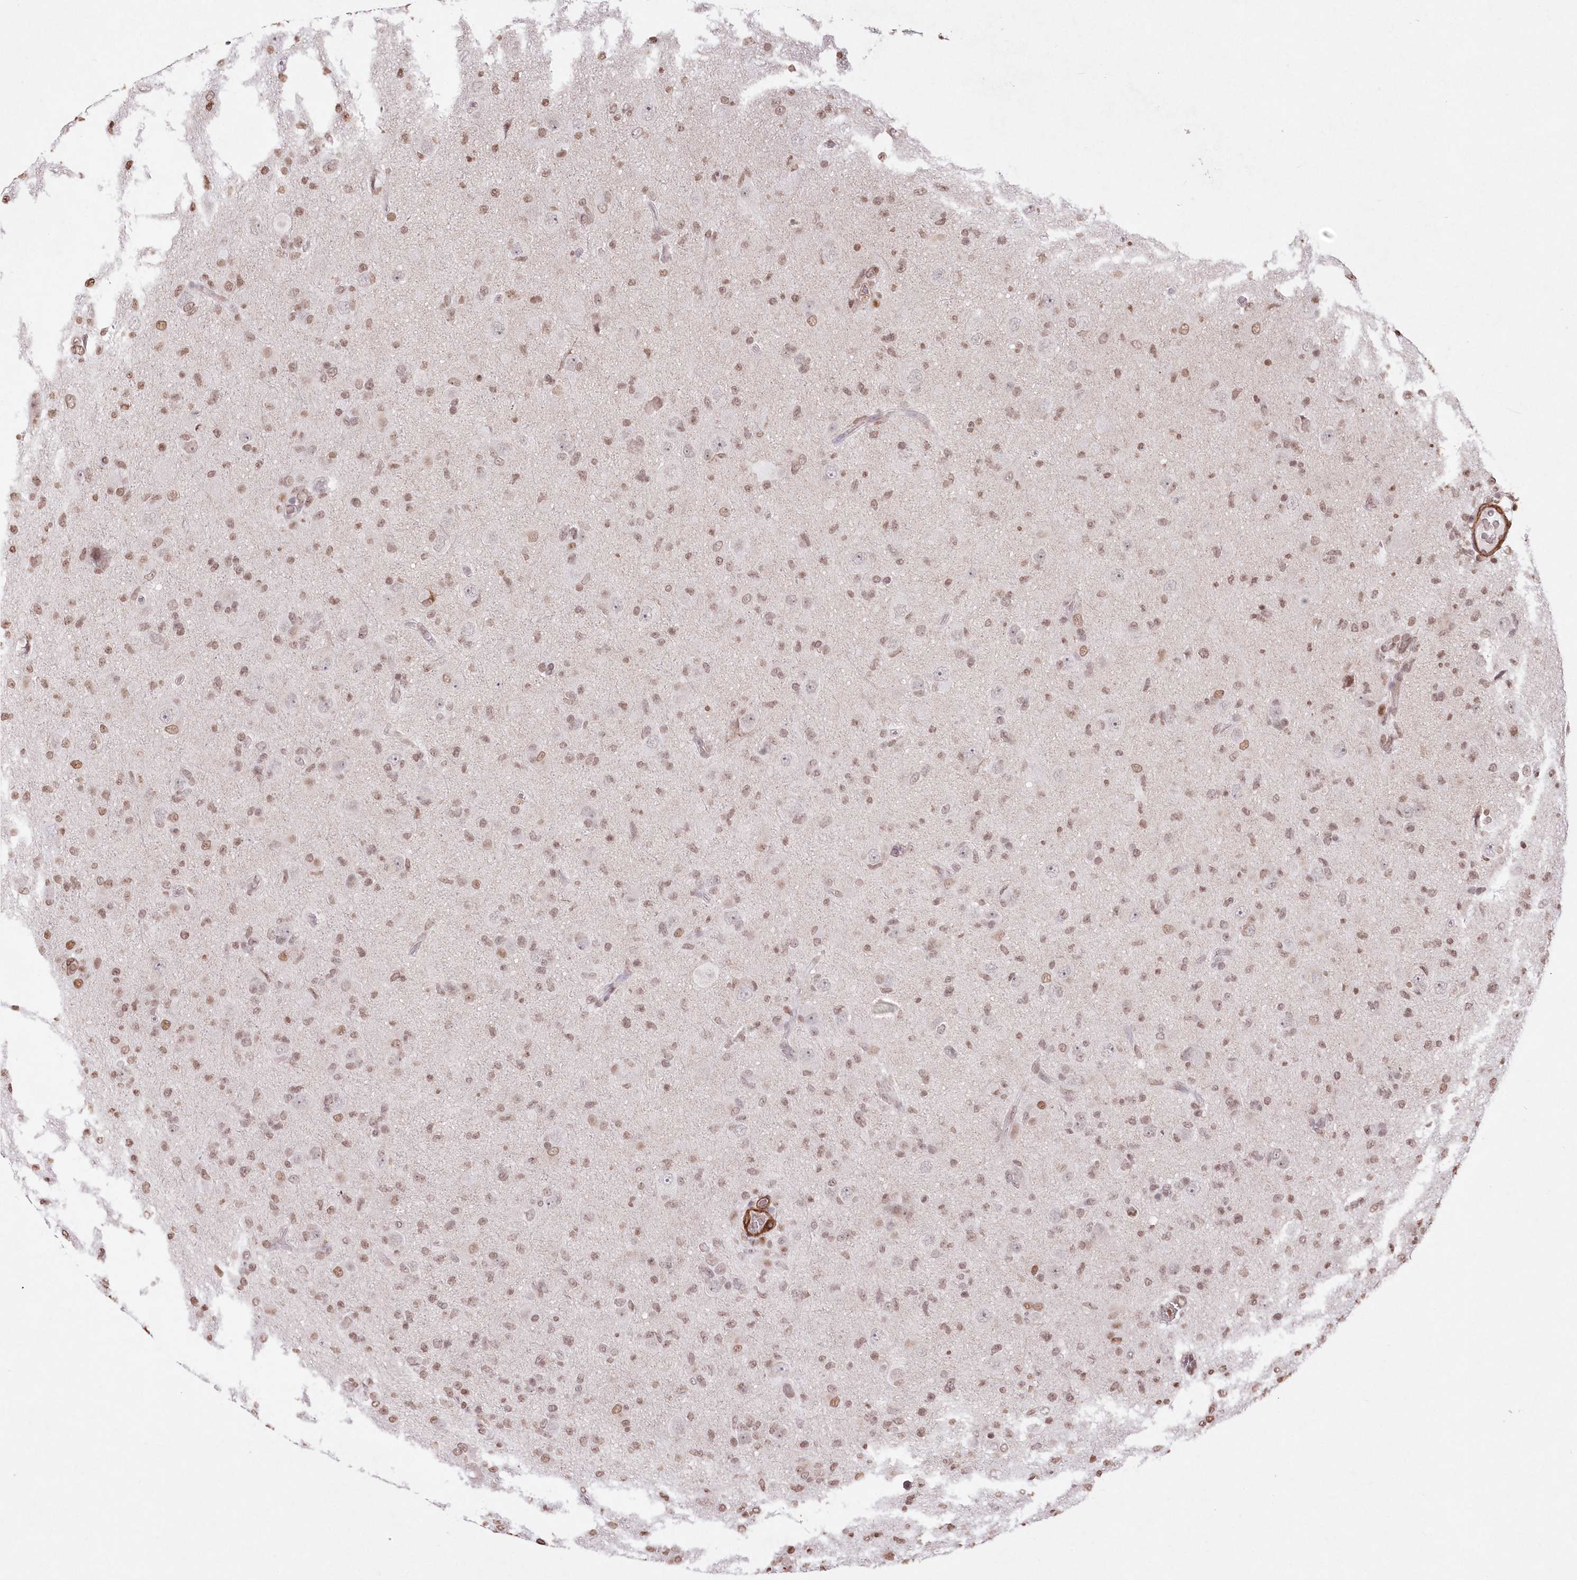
{"staining": {"intensity": "weak", "quantity": ">75%", "location": "nuclear"}, "tissue": "glioma", "cell_type": "Tumor cells", "image_type": "cancer", "snomed": [{"axis": "morphology", "description": "Glioma, malignant, High grade"}, {"axis": "topography", "description": "Brain"}], "caption": "Protein staining displays weak nuclear positivity in approximately >75% of tumor cells in glioma.", "gene": "RBM27", "patient": {"sex": "female", "age": 57}}